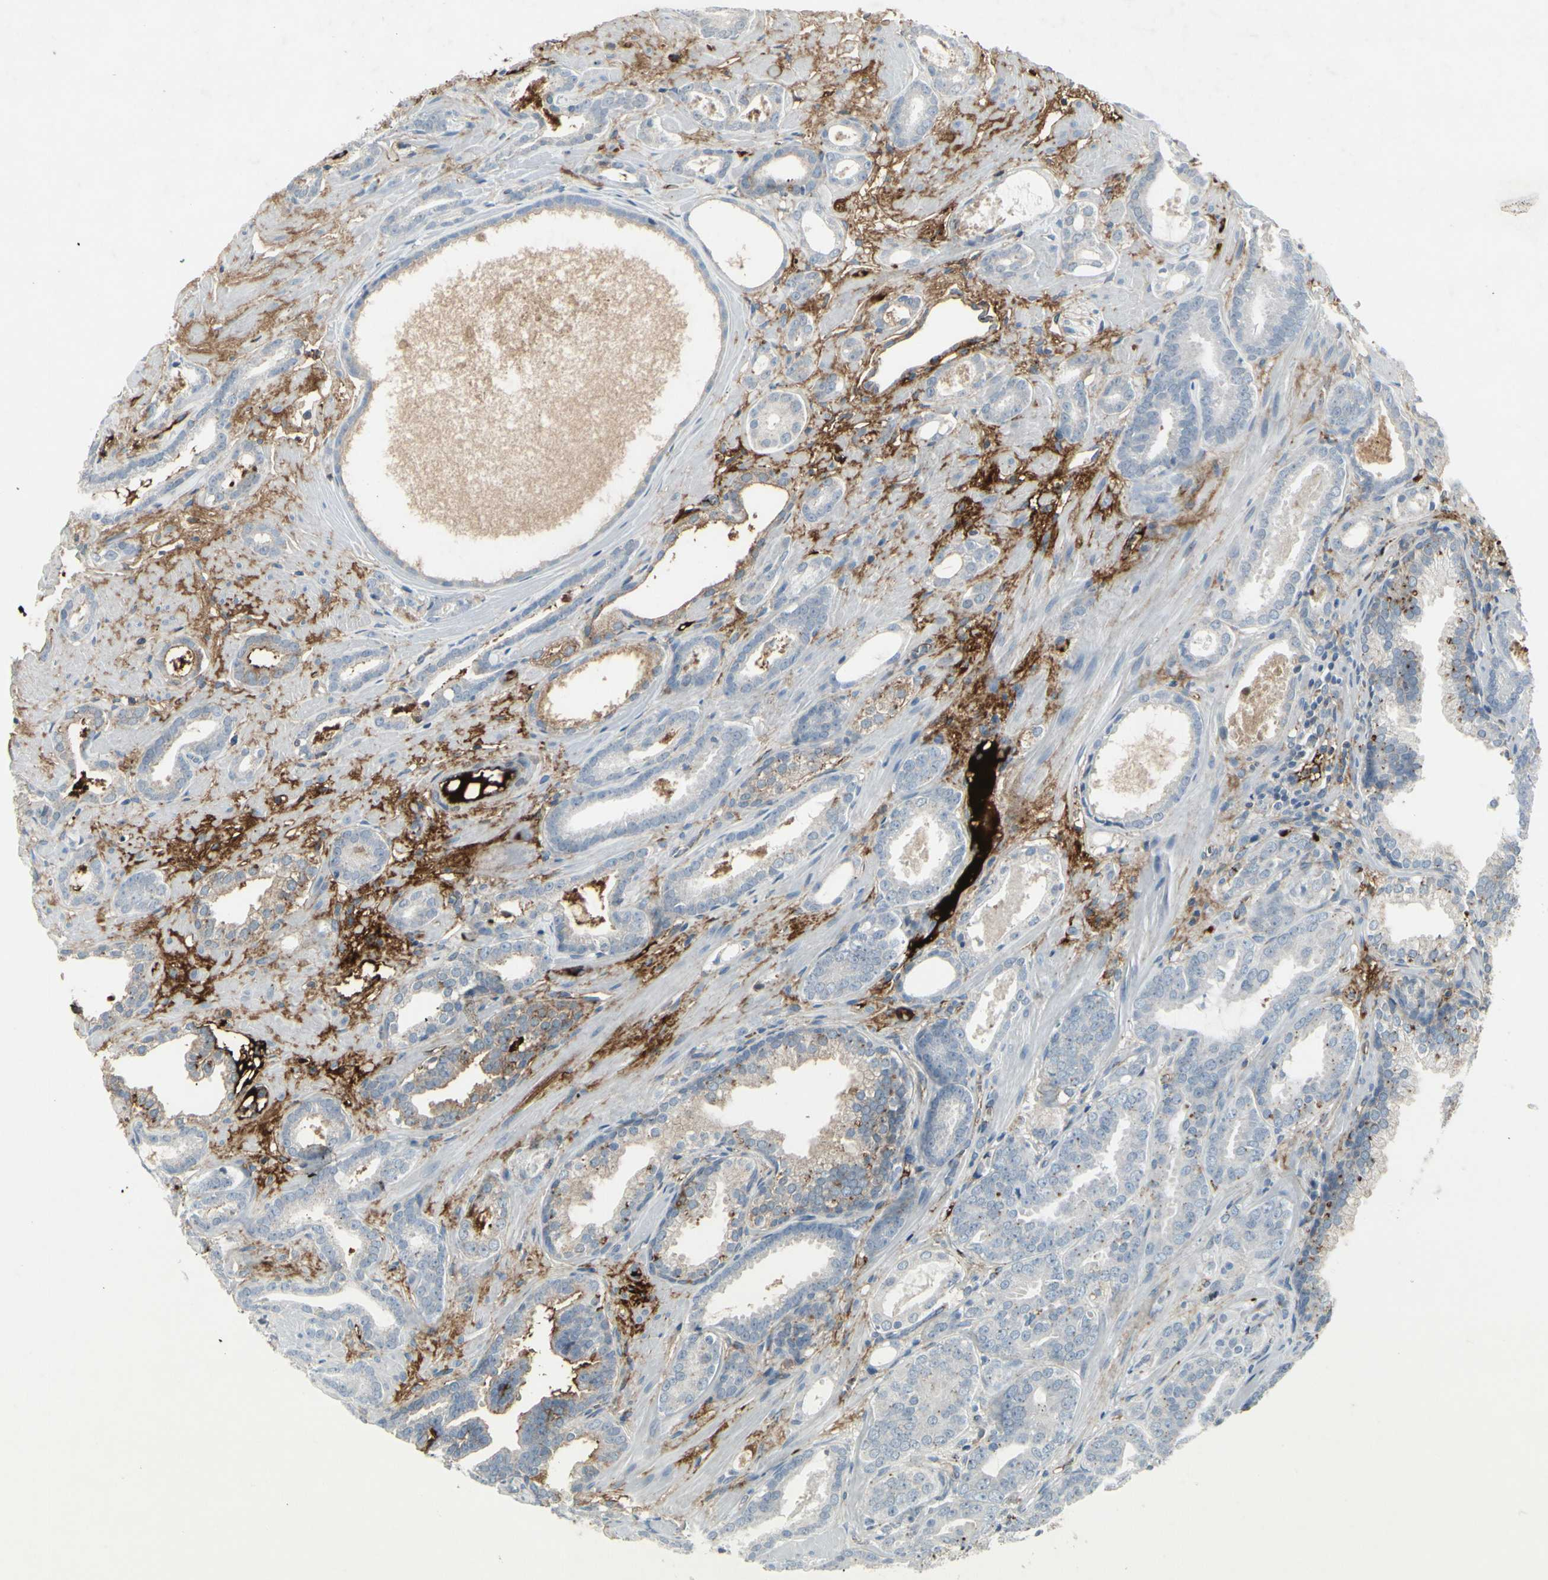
{"staining": {"intensity": "moderate", "quantity": "<25%", "location": "cytoplasmic/membranous"}, "tissue": "prostate cancer", "cell_type": "Tumor cells", "image_type": "cancer", "snomed": [{"axis": "morphology", "description": "Adenocarcinoma, Low grade"}, {"axis": "topography", "description": "Prostate"}], "caption": "Prostate adenocarcinoma (low-grade) was stained to show a protein in brown. There is low levels of moderate cytoplasmic/membranous expression in about <25% of tumor cells. (DAB IHC, brown staining for protein, blue staining for nuclei).", "gene": "IGHM", "patient": {"sex": "male", "age": 57}}